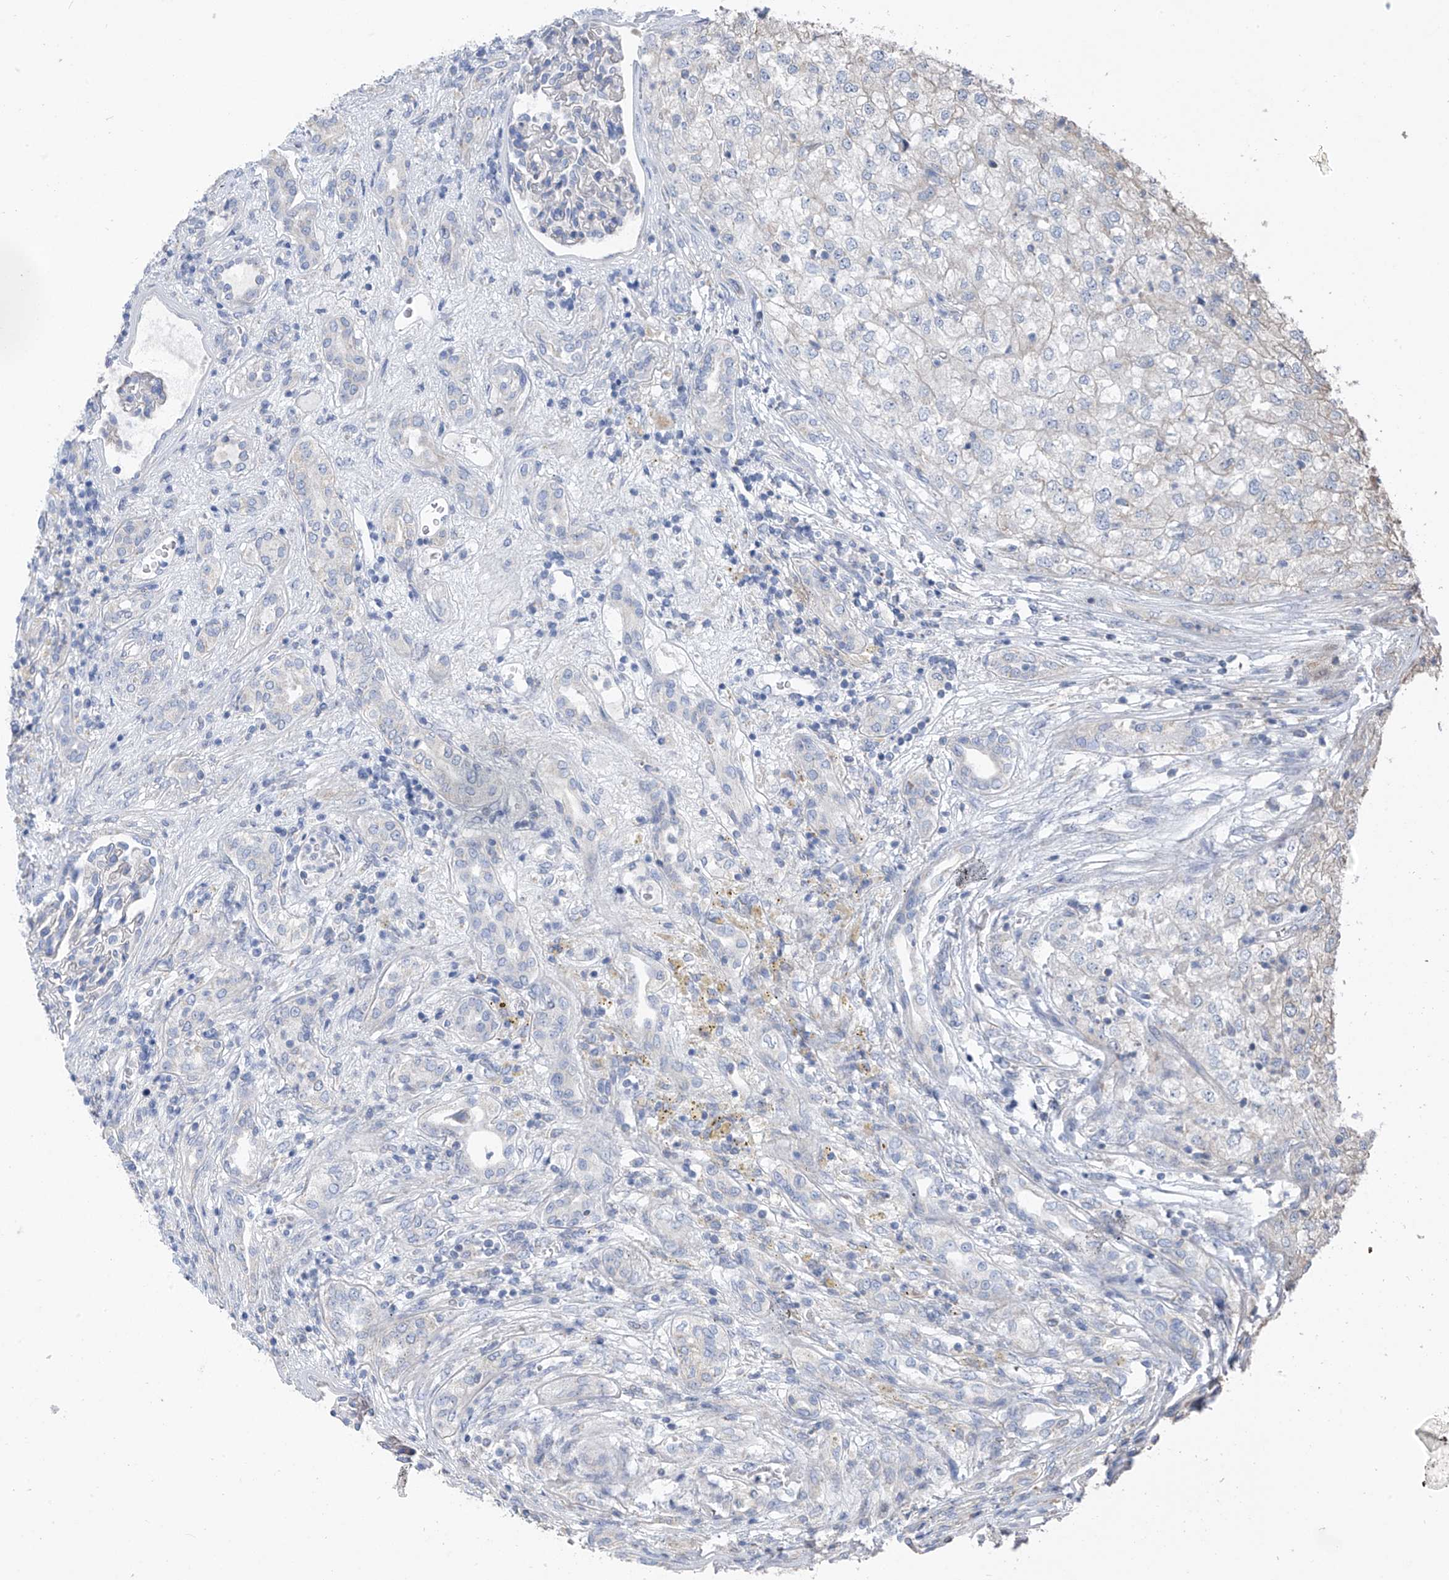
{"staining": {"intensity": "negative", "quantity": "none", "location": "none"}, "tissue": "renal cancer", "cell_type": "Tumor cells", "image_type": "cancer", "snomed": [{"axis": "morphology", "description": "Adenocarcinoma, NOS"}, {"axis": "topography", "description": "Kidney"}], "caption": "High power microscopy histopathology image of an immunohistochemistry micrograph of adenocarcinoma (renal), revealing no significant positivity in tumor cells.", "gene": "SYN3", "patient": {"sex": "female", "age": 54}}